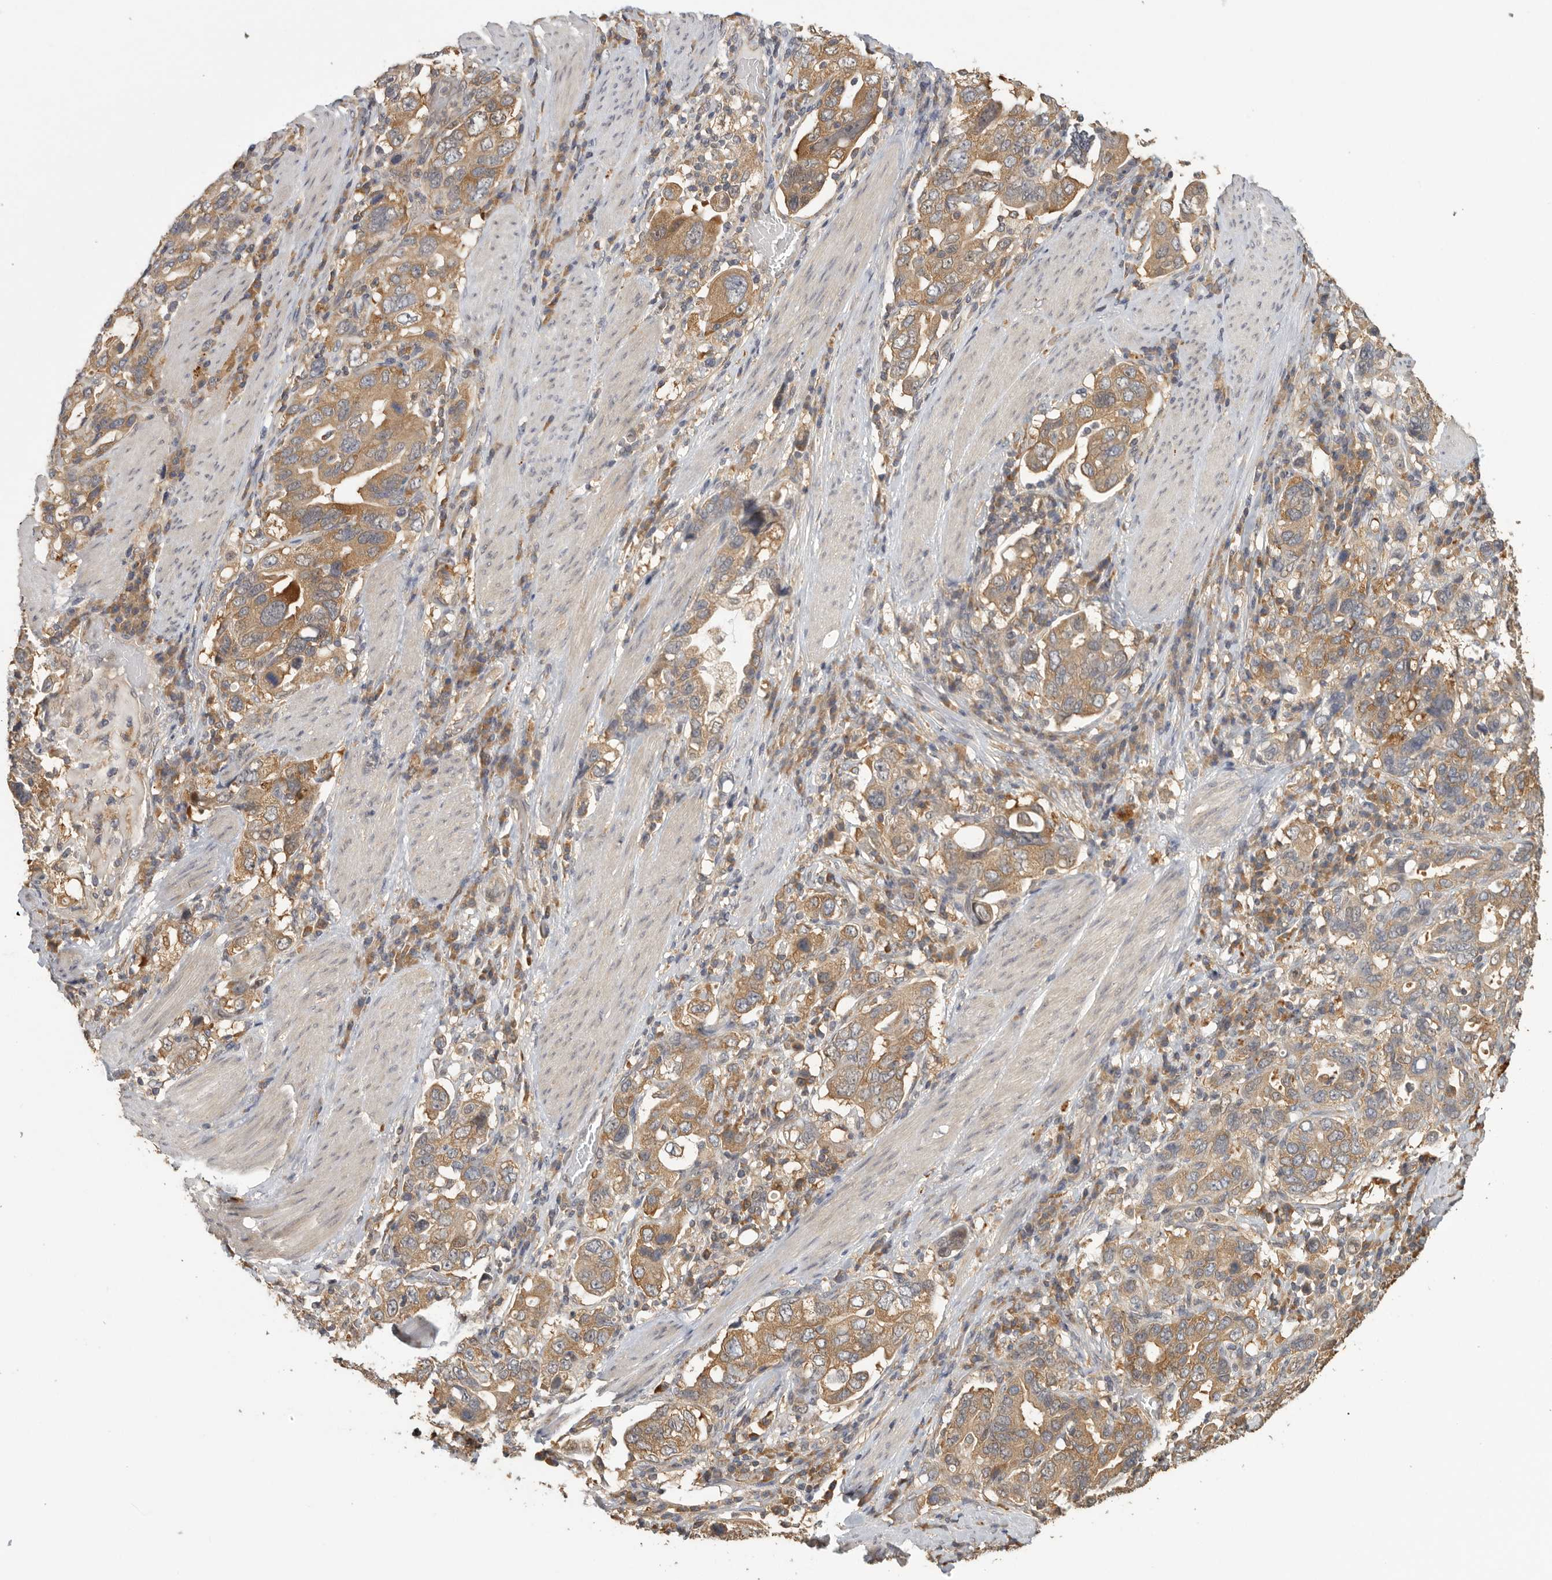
{"staining": {"intensity": "moderate", "quantity": ">75%", "location": "cytoplasmic/membranous"}, "tissue": "stomach cancer", "cell_type": "Tumor cells", "image_type": "cancer", "snomed": [{"axis": "morphology", "description": "Adenocarcinoma, NOS"}, {"axis": "topography", "description": "Stomach, upper"}], "caption": "Immunohistochemical staining of human stomach adenocarcinoma displays moderate cytoplasmic/membranous protein staining in about >75% of tumor cells.", "gene": "CCT8", "patient": {"sex": "male", "age": 62}}